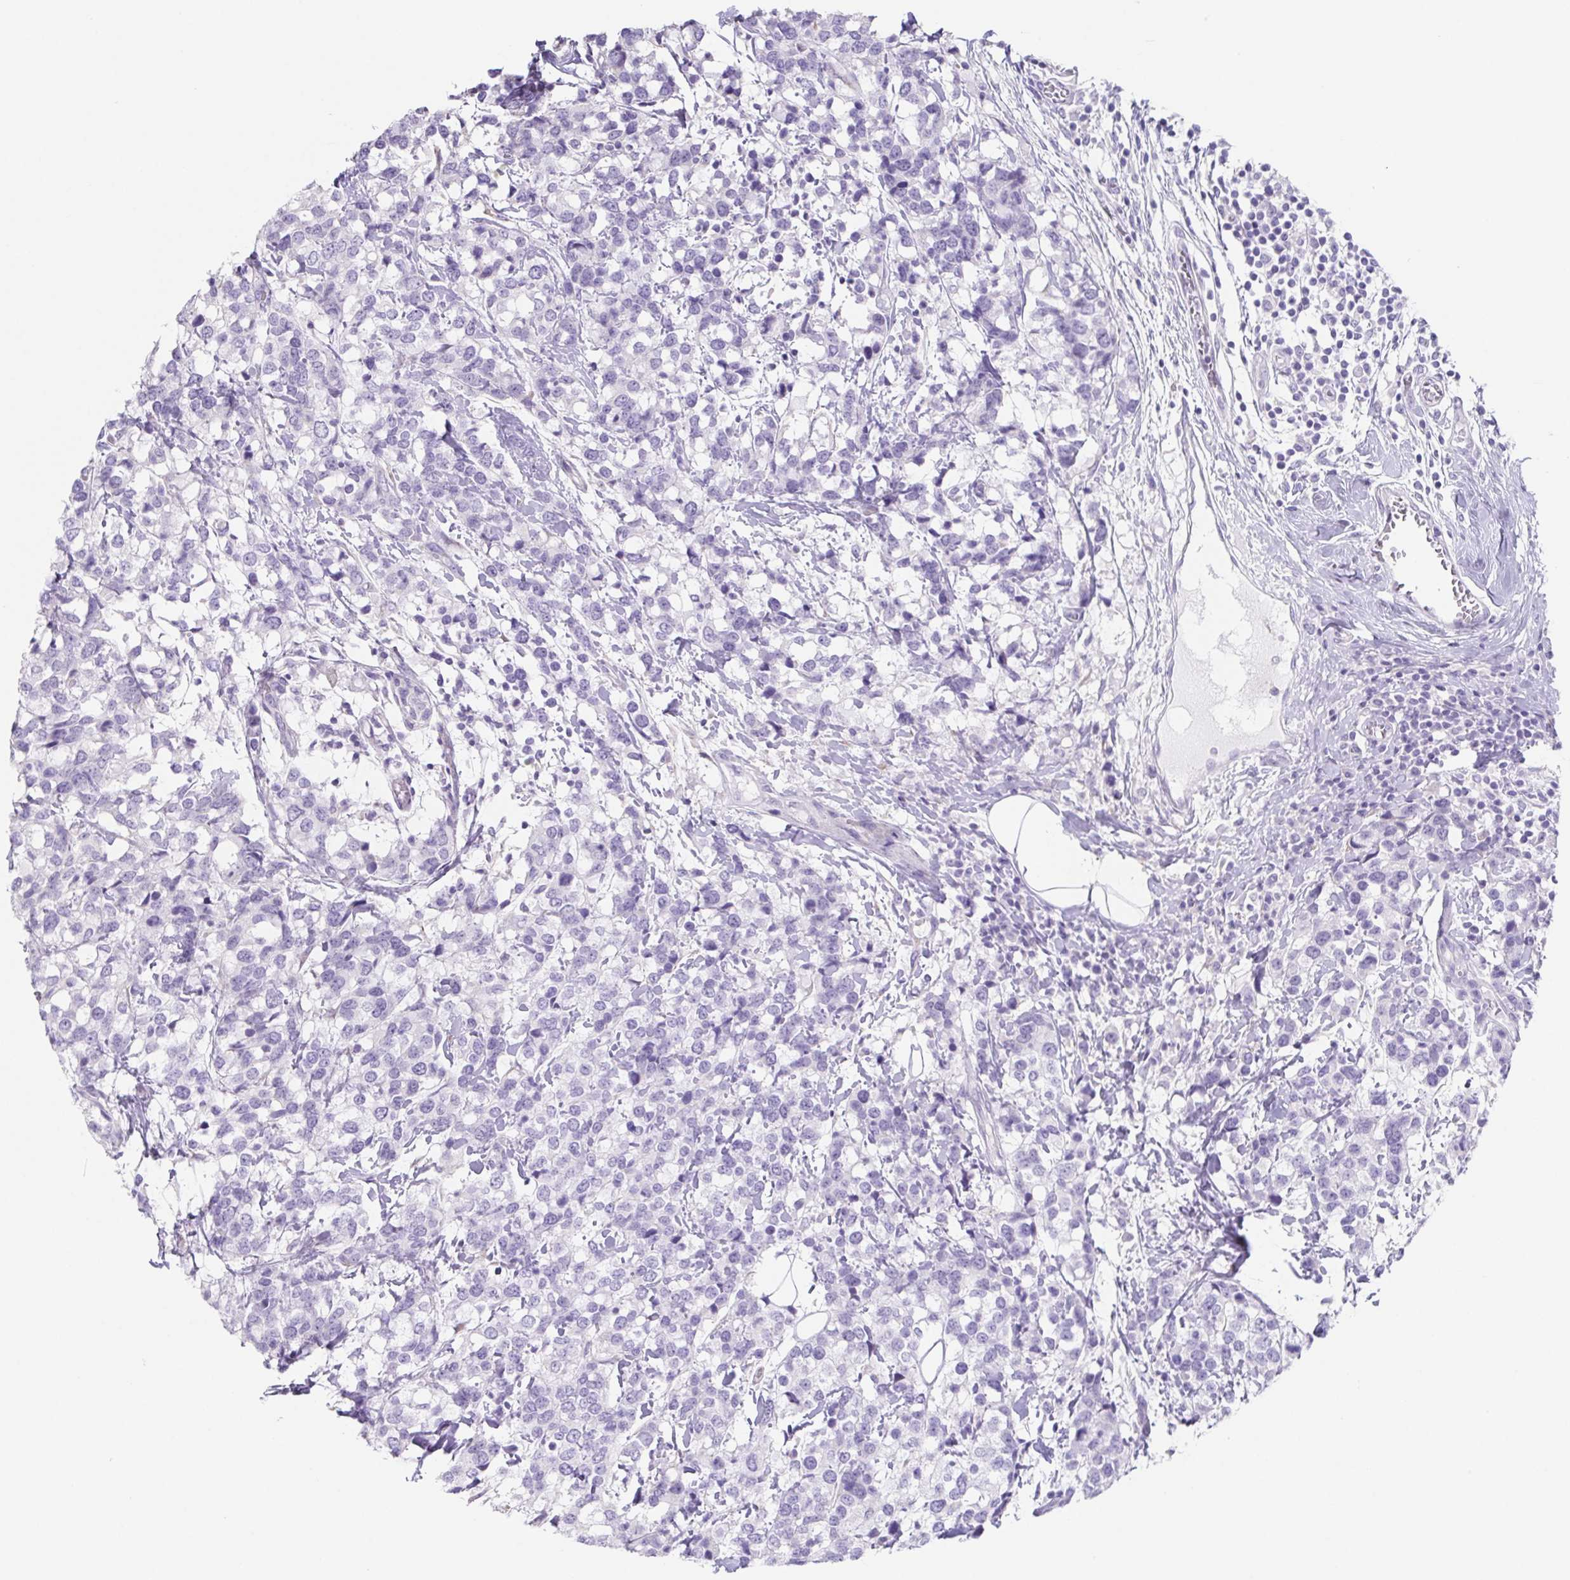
{"staining": {"intensity": "negative", "quantity": "none", "location": "none"}, "tissue": "breast cancer", "cell_type": "Tumor cells", "image_type": "cancer", "snomed": [{"axis": "morphology", "description": "Lobular carcinoma"}, {"axis": "topography", "description": "Breast"}], "caption": "Immunohistochemical staining of human breast cancer (lobular carcinoma) reveals no significant positivity in tumor cells. (Brightfield microscopy of DAB (3,3'-diaminobenzidine) immunohistochemistry (IHC) at high magnification).", "gene": "HDGFL1", "patient": {"sex": "female", "age": 59}}